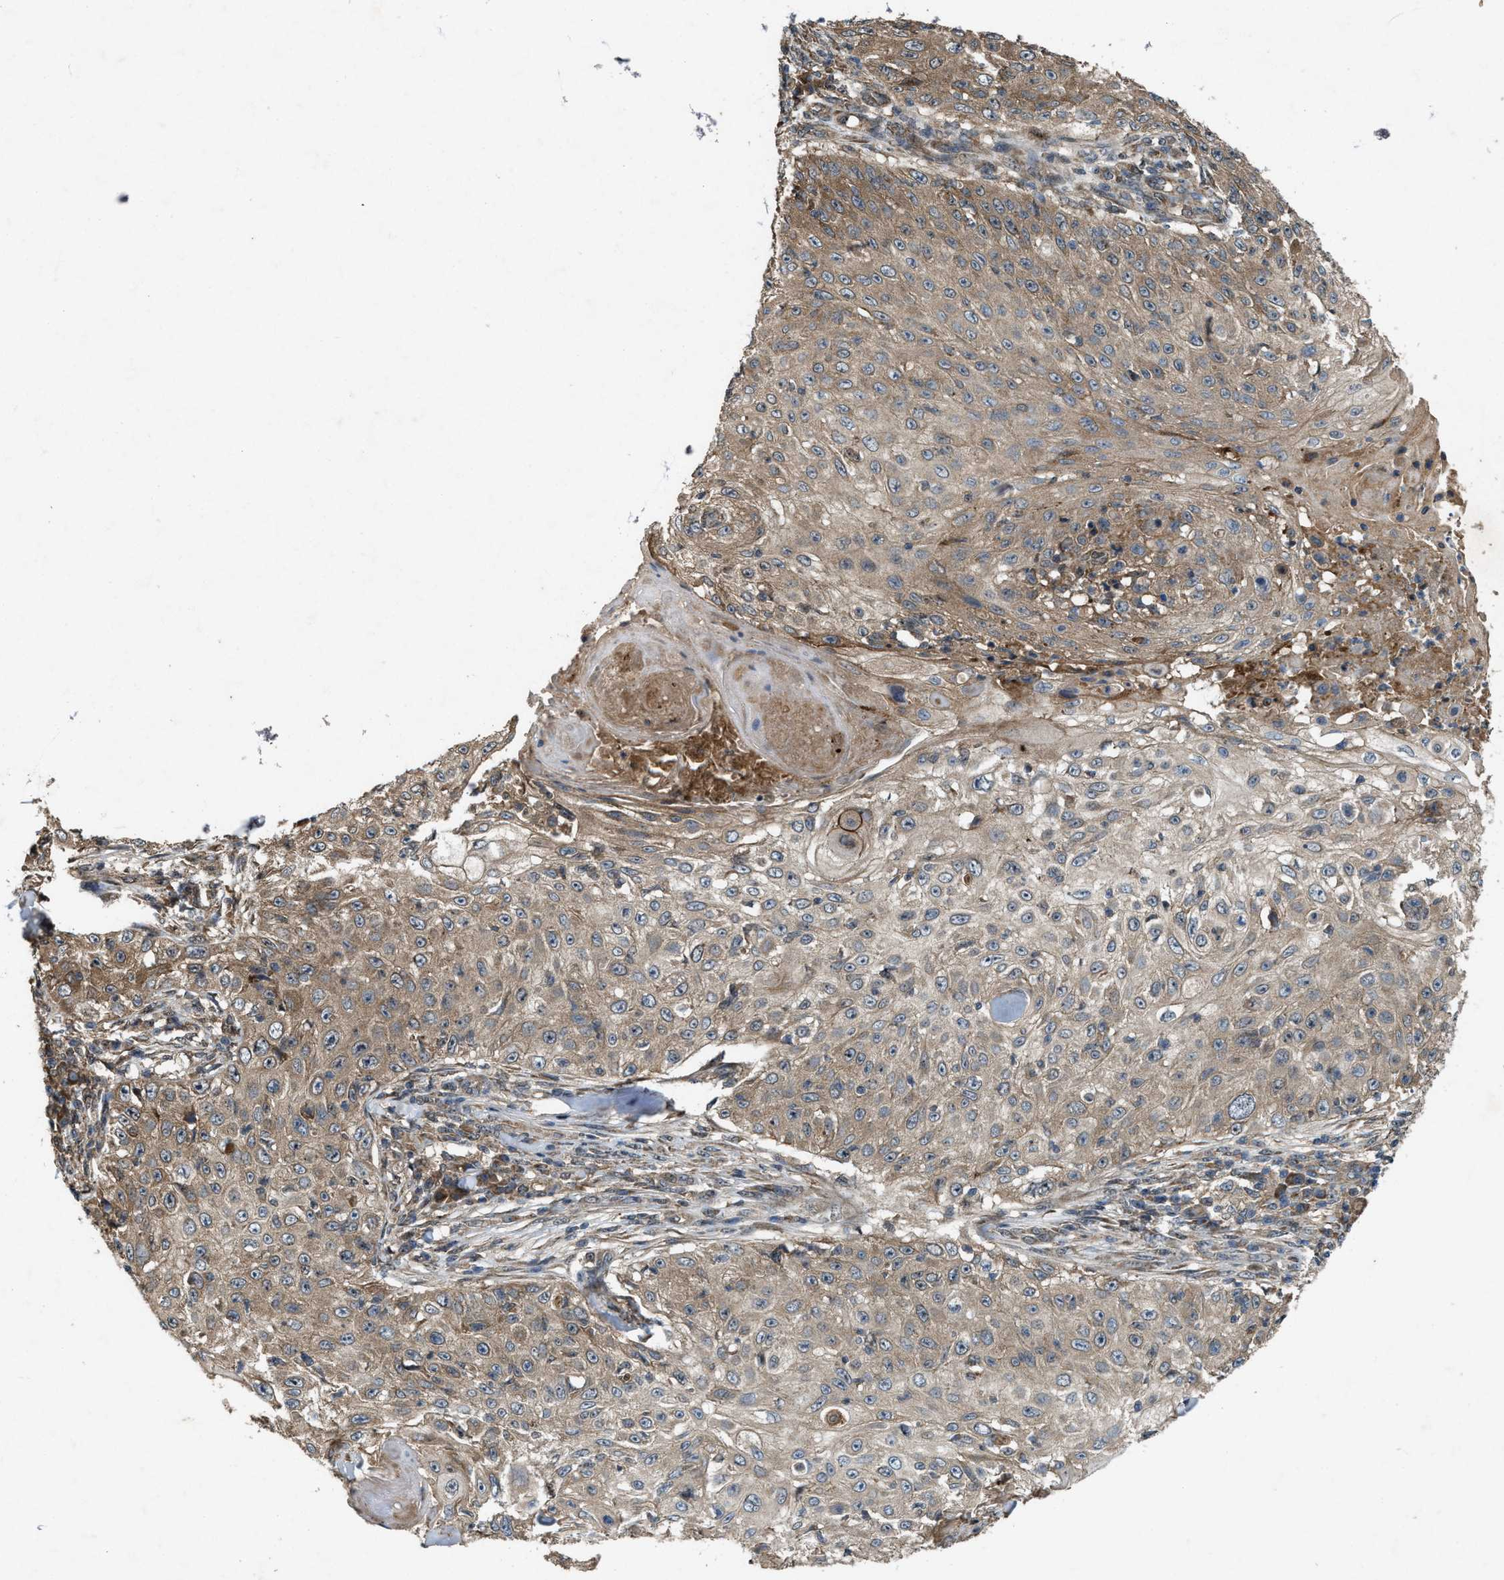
{"staining": {"intensity": "moderate", "quantity": ">75%", "location": "cytoplasmic/membranous"}, "tissue": "skin cancer", "cell_type": "Tumor cells", "image_type": "cancer", "snomed": [{"axis": "morphology", "description": "Squamous cell carcinoma, NOS"}, {"axis": "topography", "description": "Skin"}], "caption": "The immunohistochemical stain labels moderate cytoplasmic/membranous staining in tumor cells of skin cancer (squamous cell carcinoma) tissue. (DAB IHC with brightfield microscopy, high magnification).", "gene": "PDP2", "patient": {"sex": "male", "age": 86}}